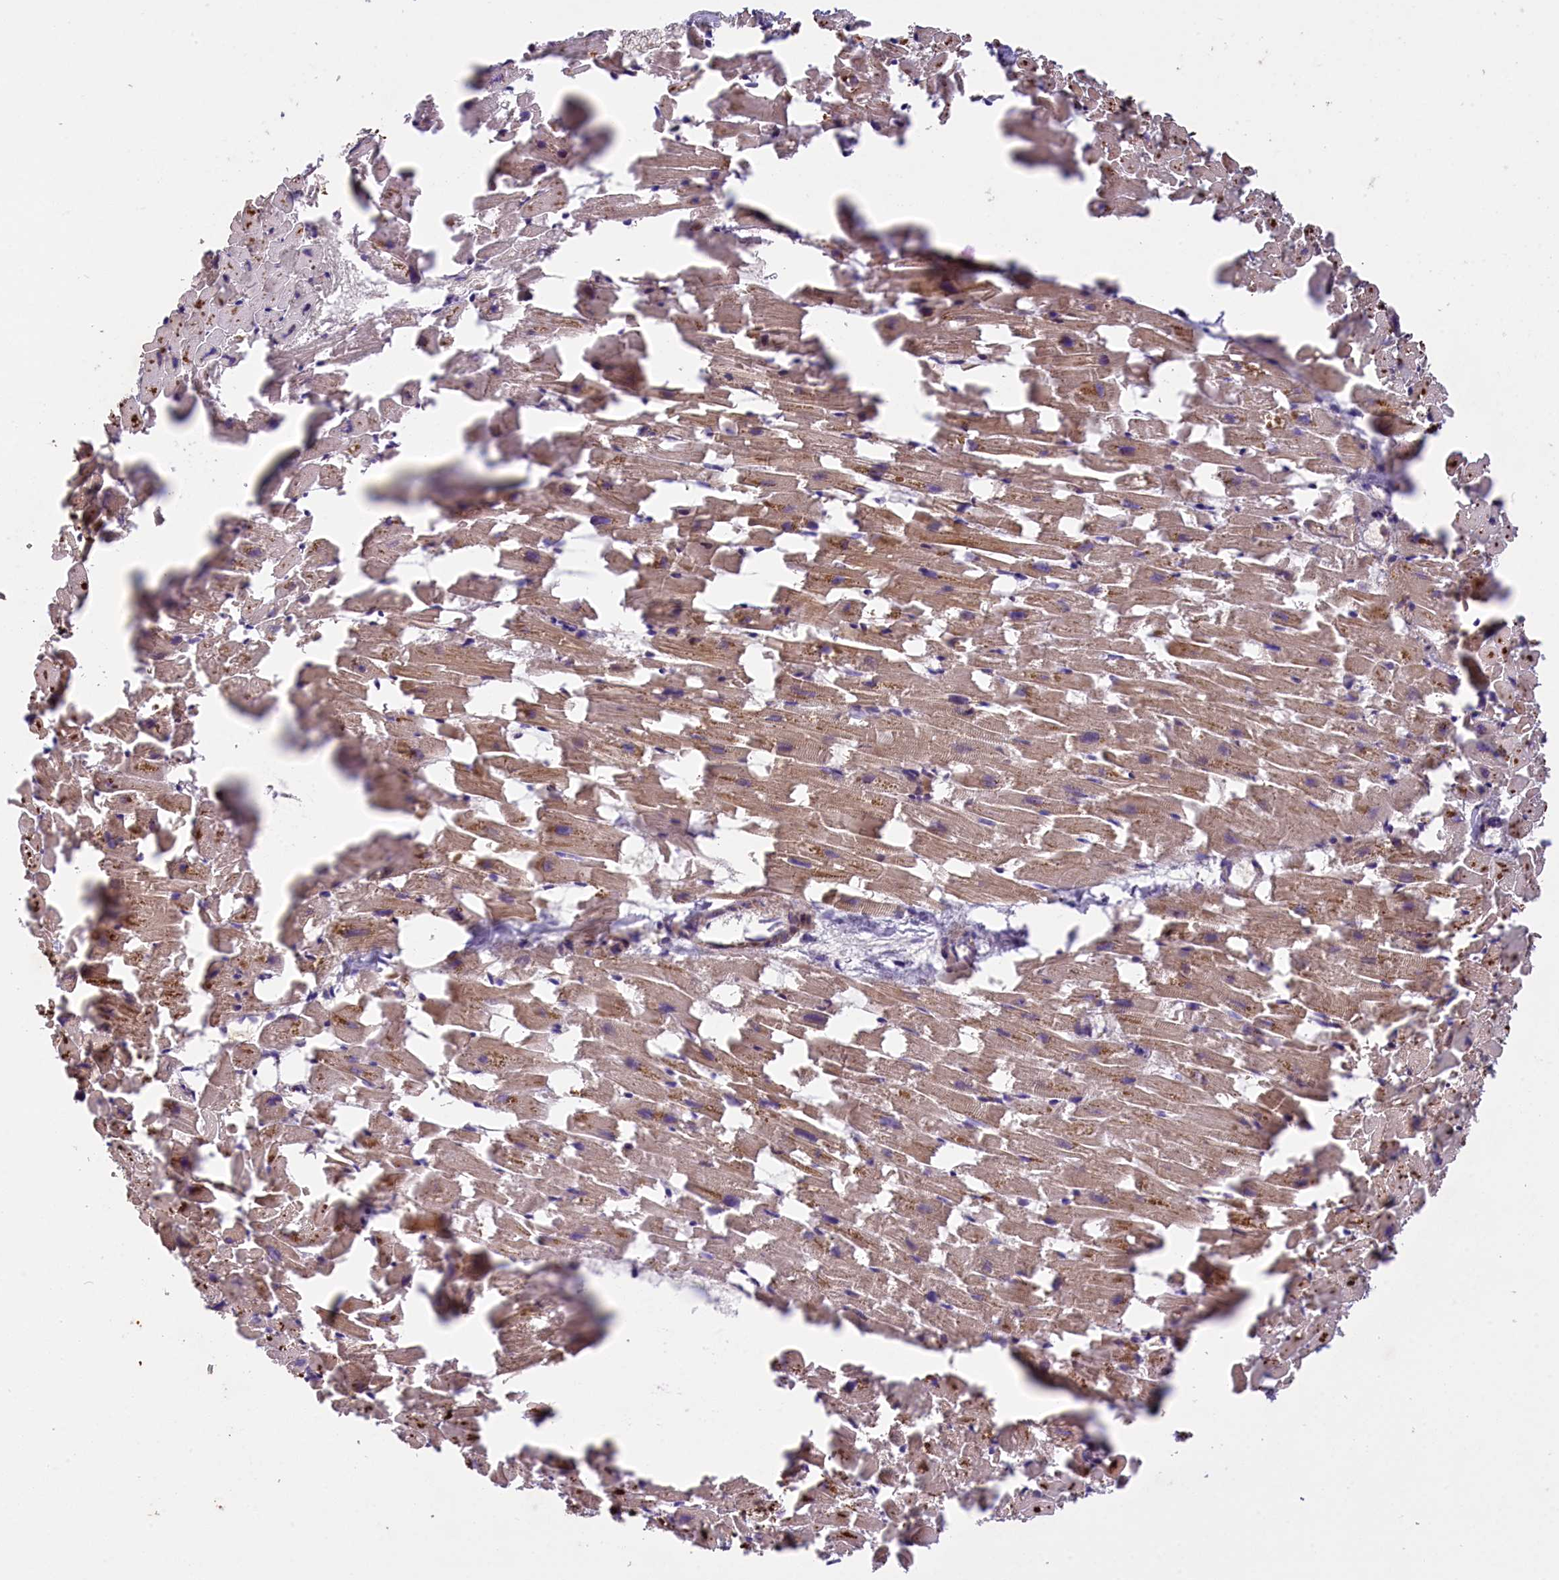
{"staining": {"intensity": "moderate", "quantity": ">75%", "location": "cytoplasmic/membranous"}, "tissue": "heart muscle", "cell_type": "Cardiomyocytes", "image_type": "normal", "snomed": [{"axis": "morphology", "description": "Normal tissue, NOS"}, {"axis": "topography", "description": "Heart"}], "caption": "IHC staining of normal heart muscle, which exhibits medium levels of moderate cytoplasmic/membranous expression in about >75% of cardiomyocytes indicating moderate cytoplasmic/membranous protein positivity. The staining was performed using DAB (3,3'-diaminobenzidine) (brown) for protein detection and nuclei were counterstained in hematoxylin (blue).", "gene": "DNAJB9", "patient": {"sex": "female", "age": 64}}